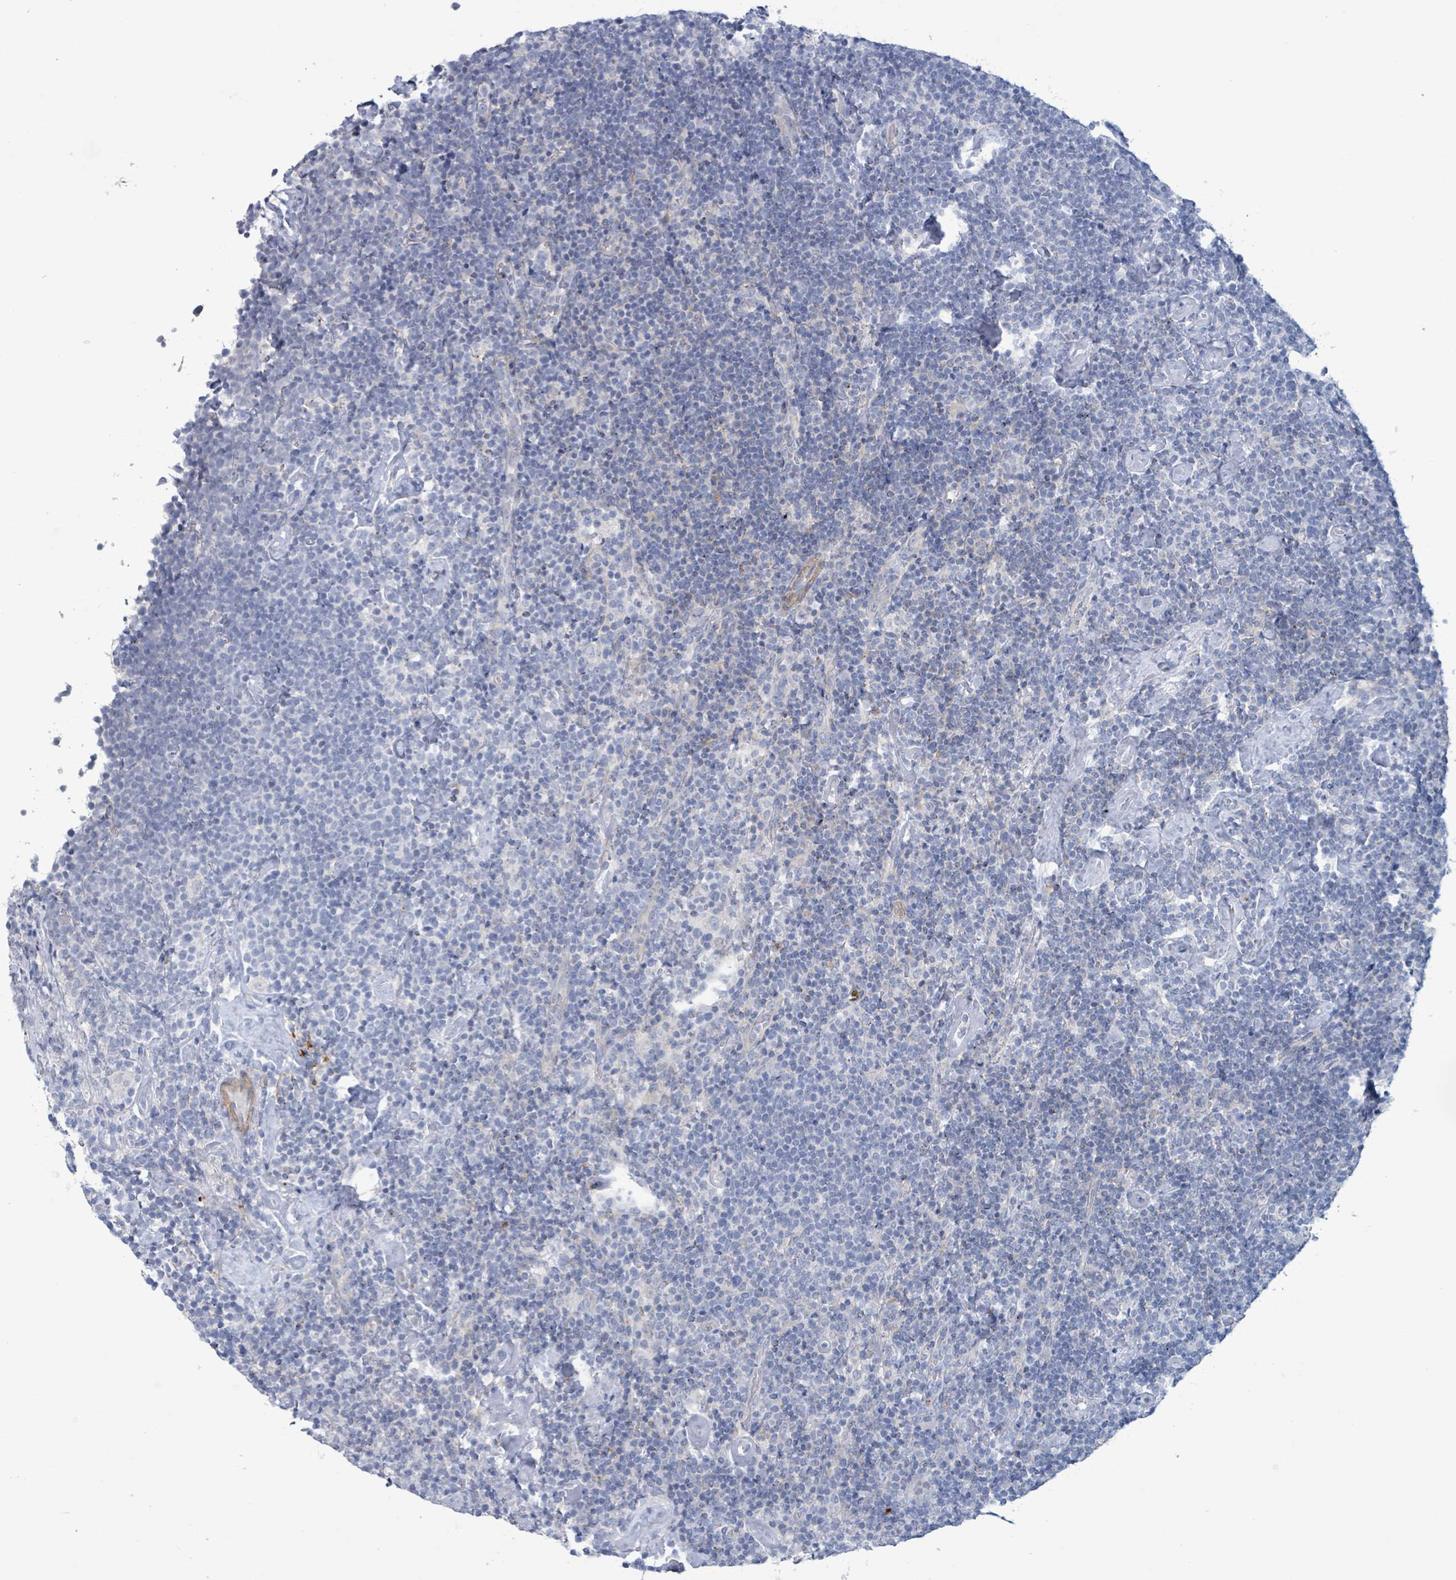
{"staining": {"intensity": "negative", "quantity": "none", "location": "none"}, "tissue": "lymphoma", "cell_type": "Tumor cells", "image_type": "cancer", "snomed": [{"axis": "morphology", "description": "Malignant lymphoma, non-Hodgkin's type, High grade"}, {"axis": "topography", "description": "Lymph node"}], "caption": "DAB (3,3'-diaminobenzidine) immunohistochemical staining of lymphoma shows no significant positivity in tumor cells.", "gene": "PKLR", "patient": {"sex": "male", "age": 61}}